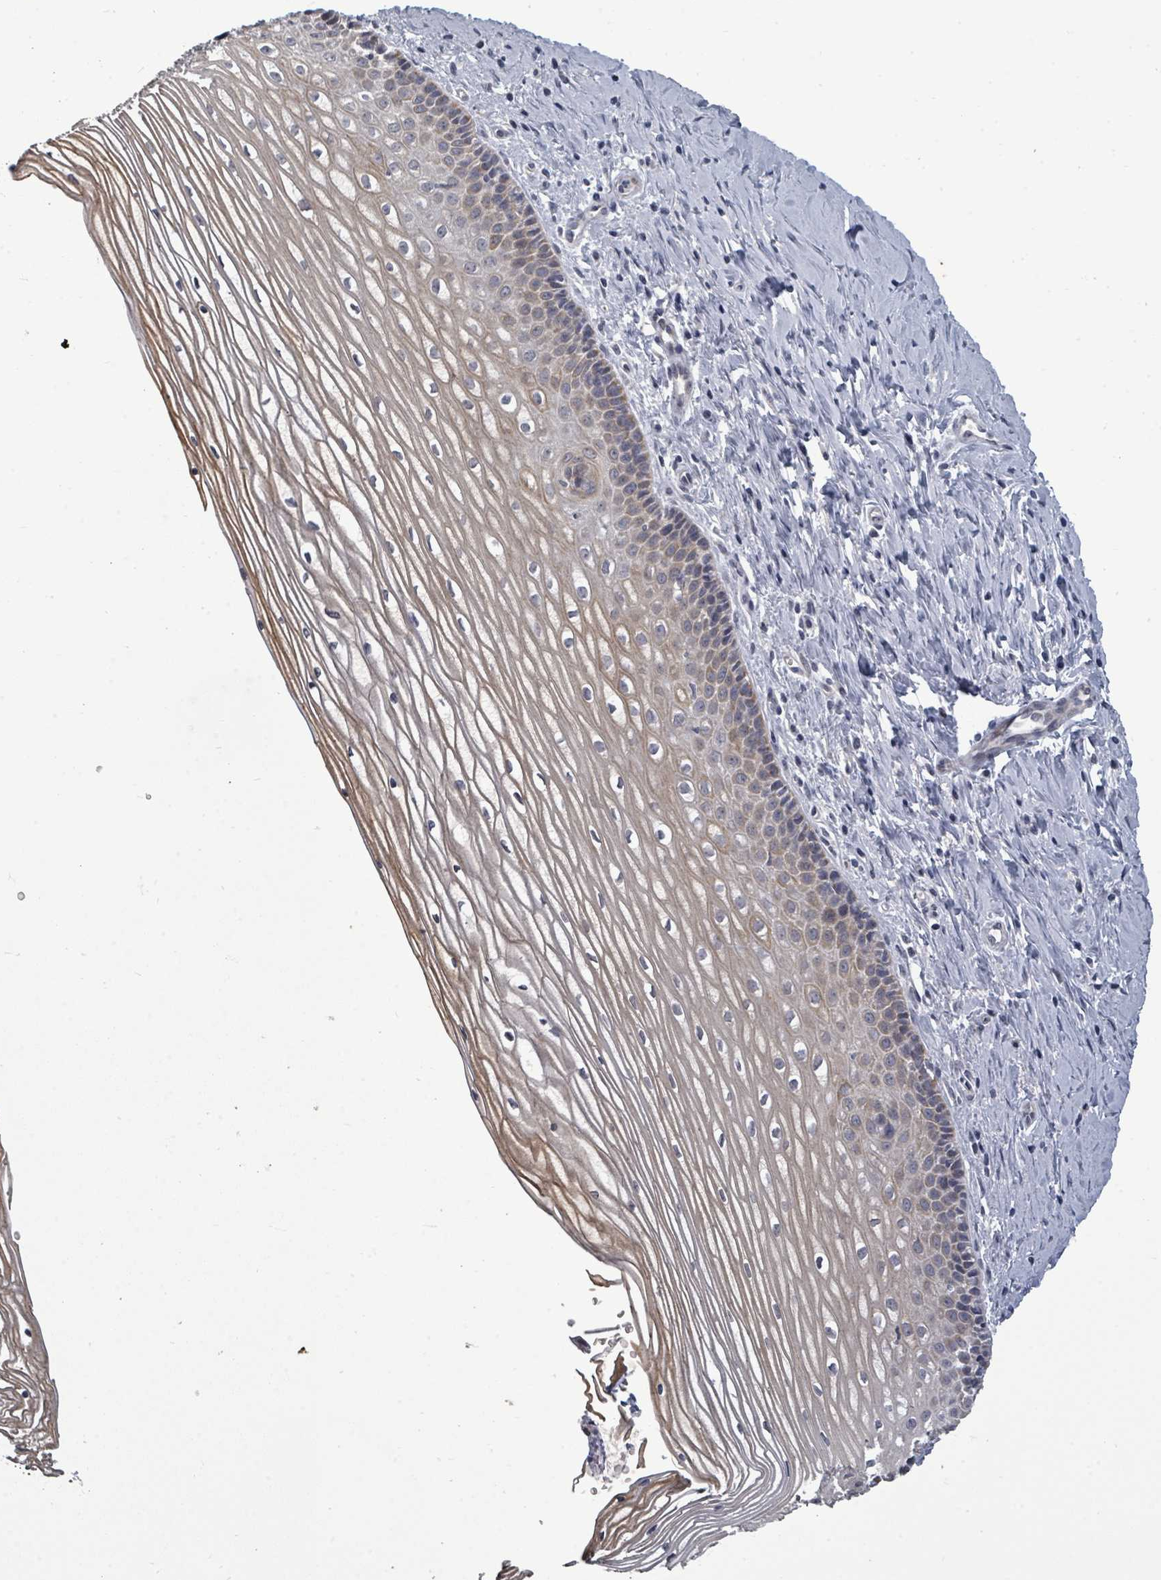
{"staining": {"intensity": "negative", "quantity": "none", "location": "none"}, "tissue": "cervix", "cell_type": "Glandular cells", "image_type": "normal", "snomed": [{"axis": "morphology", "description": "Normal tissue, NOS"}, {"axis": "topography", "description": "Cervix"}], "caption": "Immunohistochemical staining of normal cervix reveals no significant positivity in glandular cells.", "gene": "PTPN20", "patient": {"sex": "female", "age": 47}}